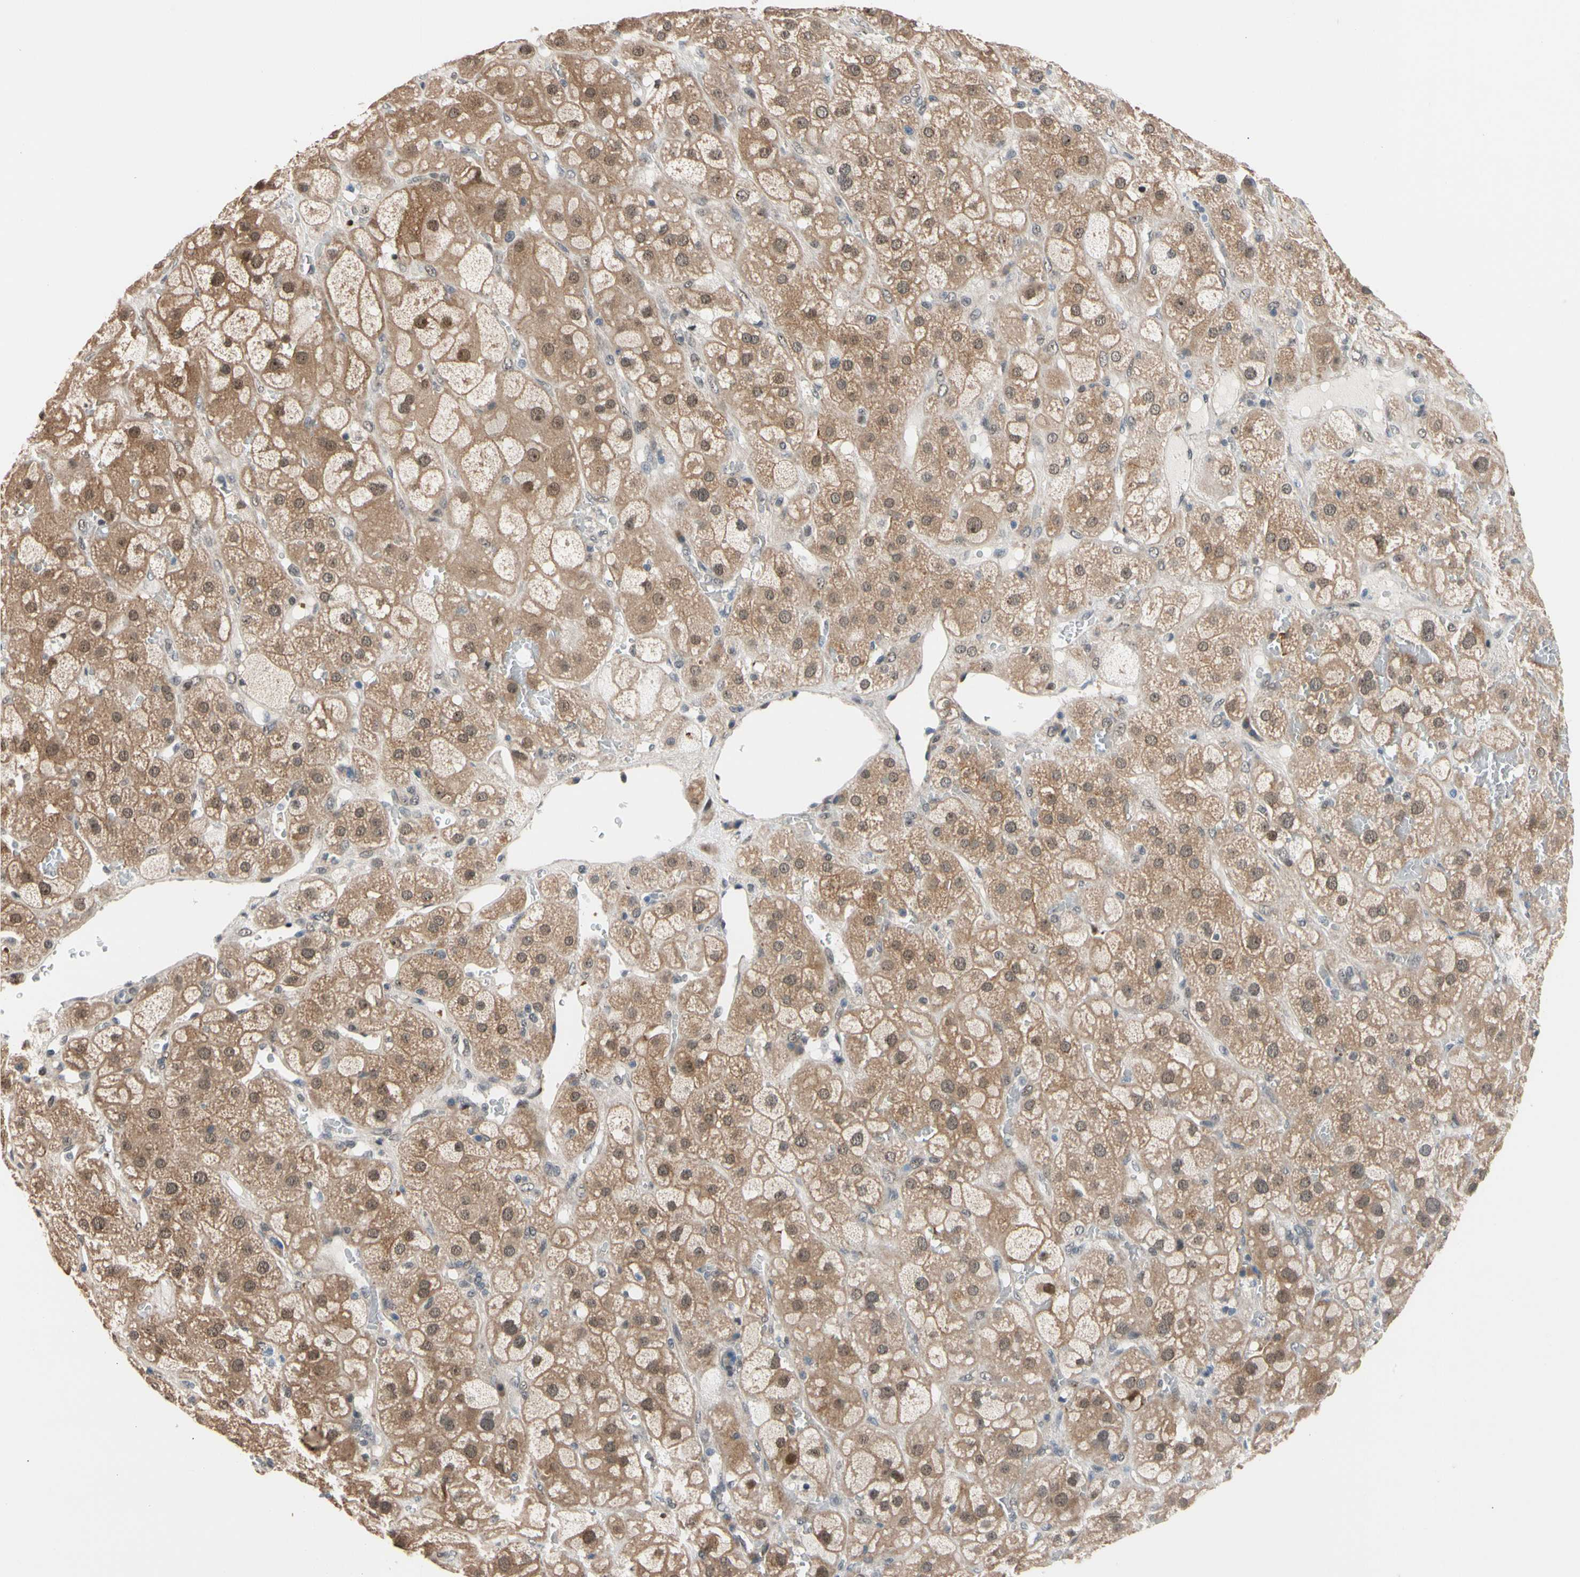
{"staining": {"intensity": "moderate", "quantity": "25%-75%", "location": "cytoplasmic/membranous,nuclear"}, "tissue": "adrenal gland", "cell_type": "Glandular cells", "image_type": "normal", "snomed": [{"axis": "morphology", "description": "Normal tissue, NOS"}, {"axis": "topography", "description": "Adrenal gland"}], "caption": "Immunohistochemistry (IHC) of unremarkable adrenal gland displays medium levels of moderate cytoplasmic/membranous,nuclear staining in approximately 25%-75% of glandular cells. The staining was performed using DAB to visualize the protein expression in brown, while the nuclei were stained in blue with hematoxylin (Magnification: 20x).", "gene": "NGEF", "patient": {"sex": "female", "age": 47}}